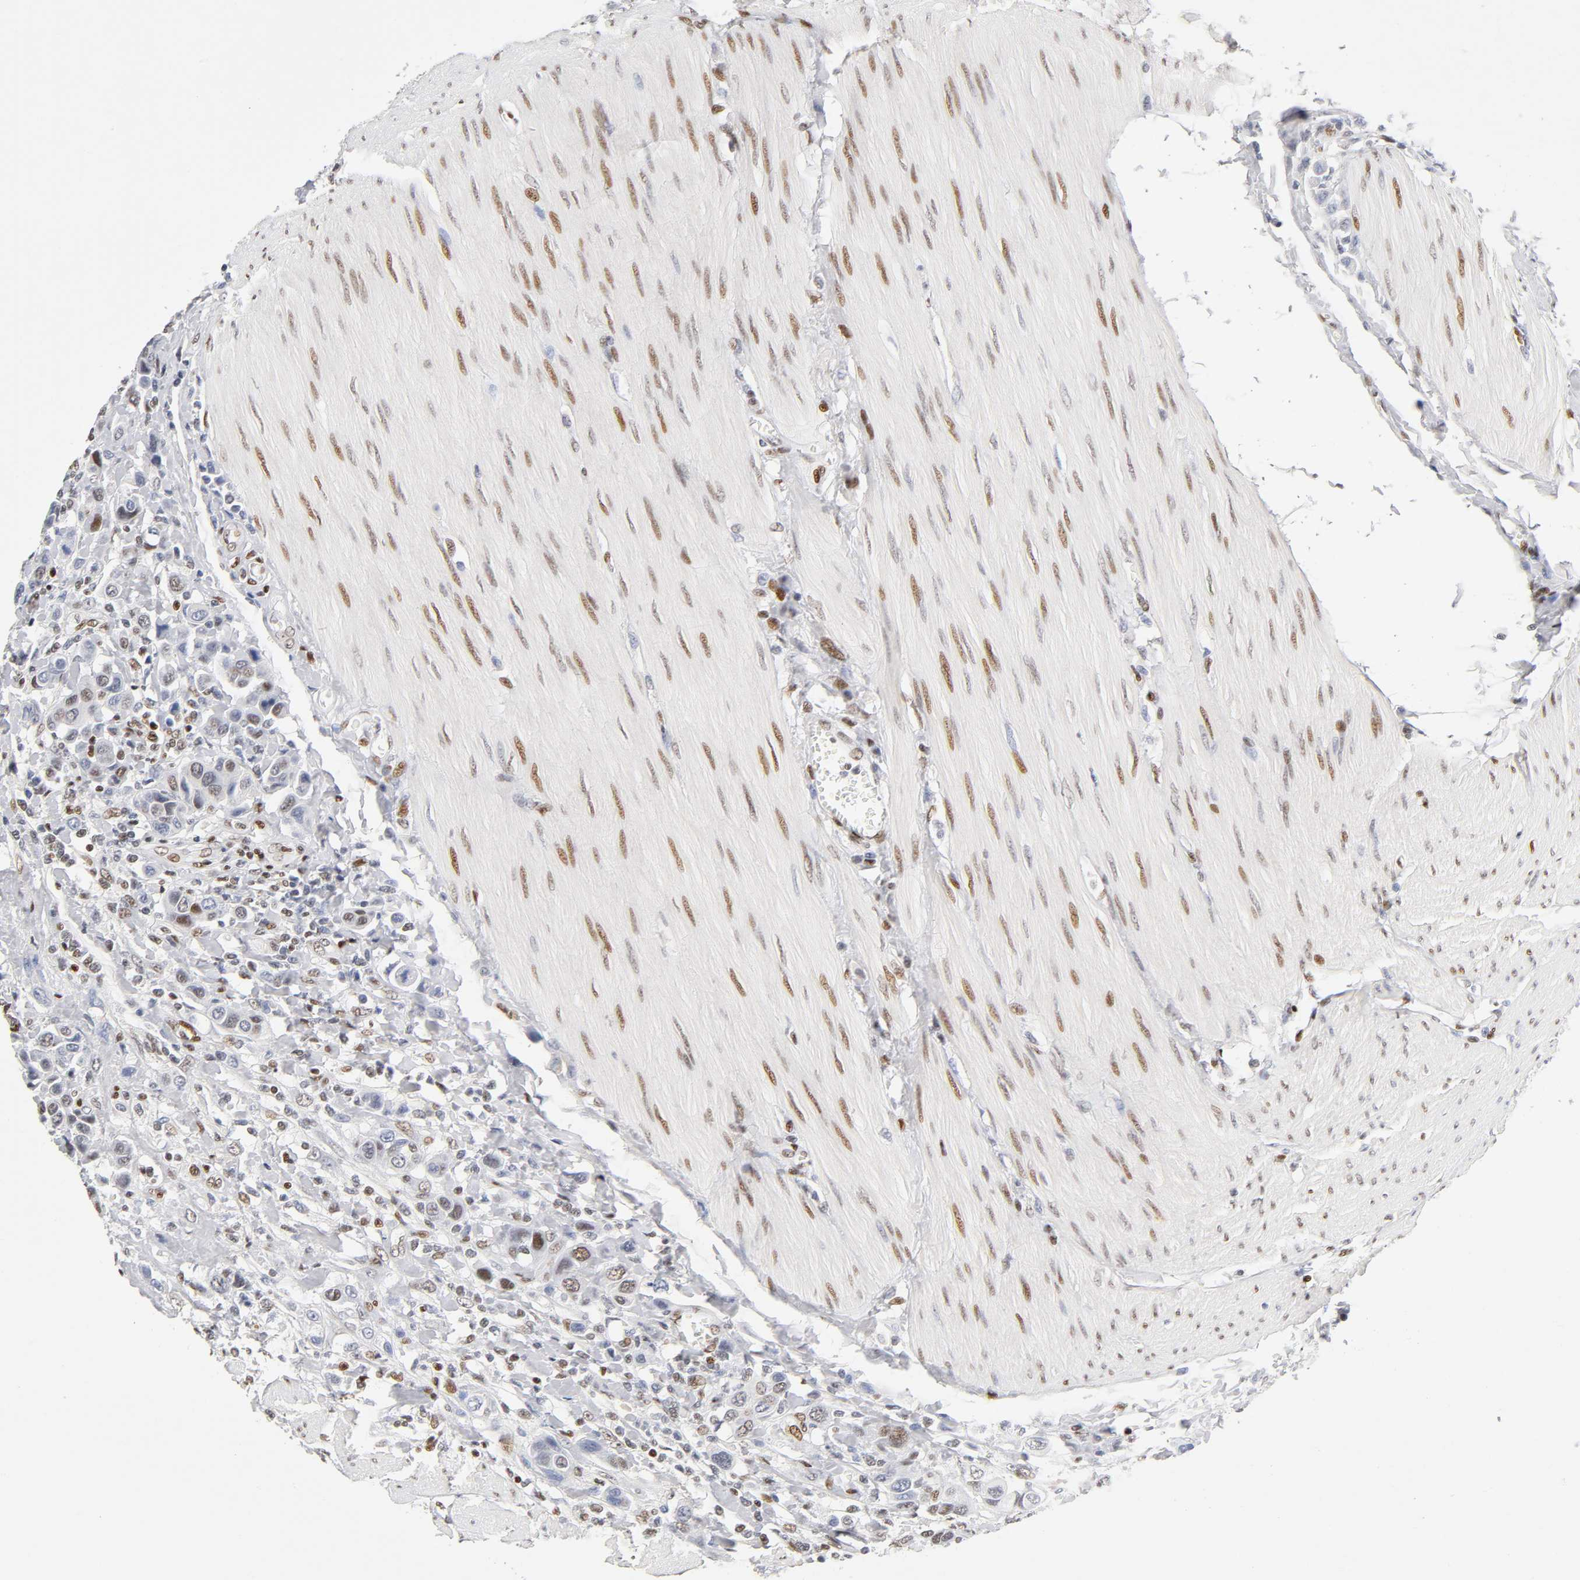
{"staining": {"intensity": "weak", "quantity": "<25%", "location": "nuclear"}, "tissue": "urothelial cancer", "cell_type": "Tumor cells", "image_type": "cancer", "snomed": [{"axis": "morphology", "description": "Urothelial carcinoma, High grade"}, {"axis": "topography", "description": "Urinary bladder"}], "caption": "High-grade urothelial carcinoma was stained to show a protein in brown. There is no significant expression in tumor cells. The staining was performed using DAB to visualize the protein expression in brown, while the nuclei were stained in blue with hematoxylin (Magnification: 20x).", "gene": "SP3", "patient": {"sex": "male", "age": 50}}